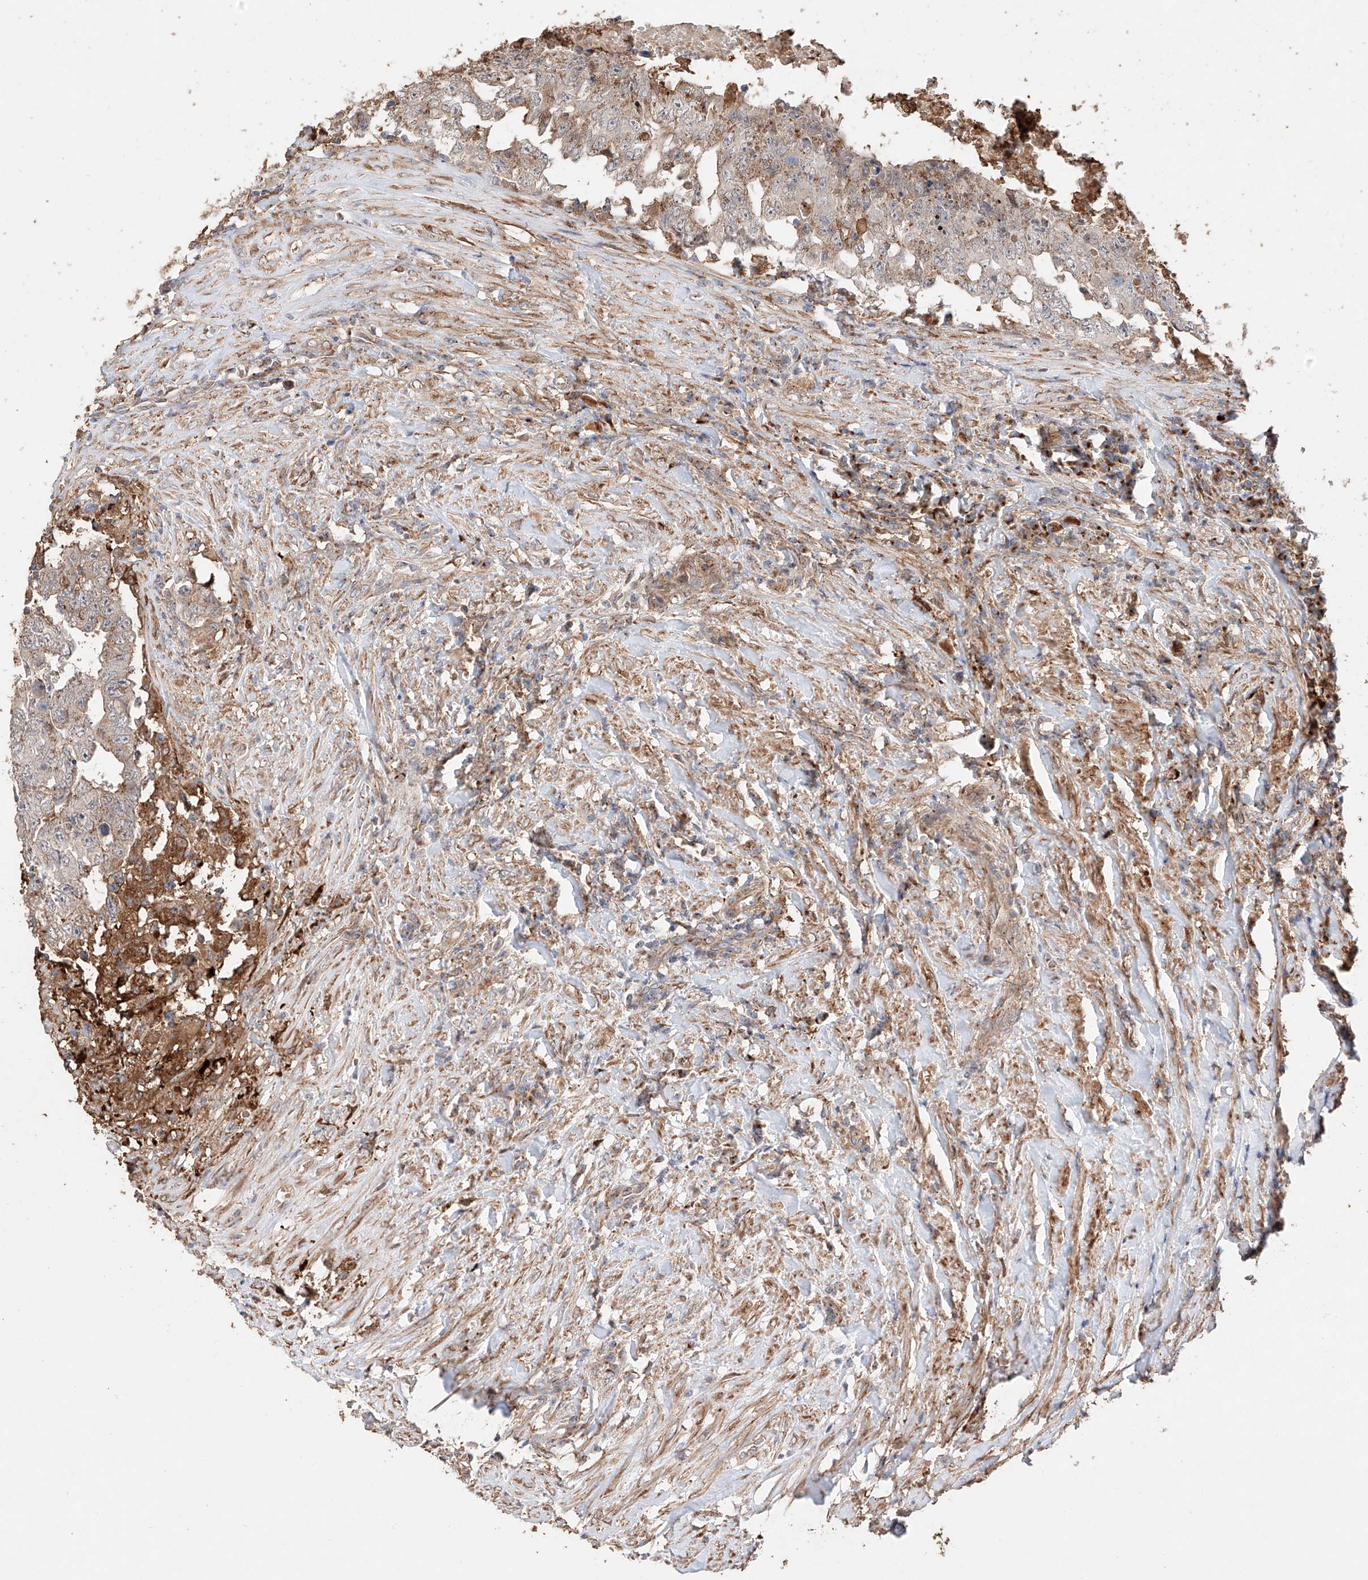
{"staining": {"intensity": "moderate", "quantity": "<25%", "location": "cytoplasmic/membranous"}, "tissue": "testis cancer", "cell_type": "Tumor cells", "image_type": "cancer", "snomed": [{"axis": "morphology", "description": "Carcinoma, Embryonal, NOS"}, {"axis": "topography", "description": "Testis"}], "caption": "Protein staining by immunohistochemistry (IHC) reveals moderate cytoplasmic/membranous expression in about <25% of tumor cells in testis embryonal carcinoma.", "gene": "MOSPD1", "patient": {"sex": "male", "age": 26}}